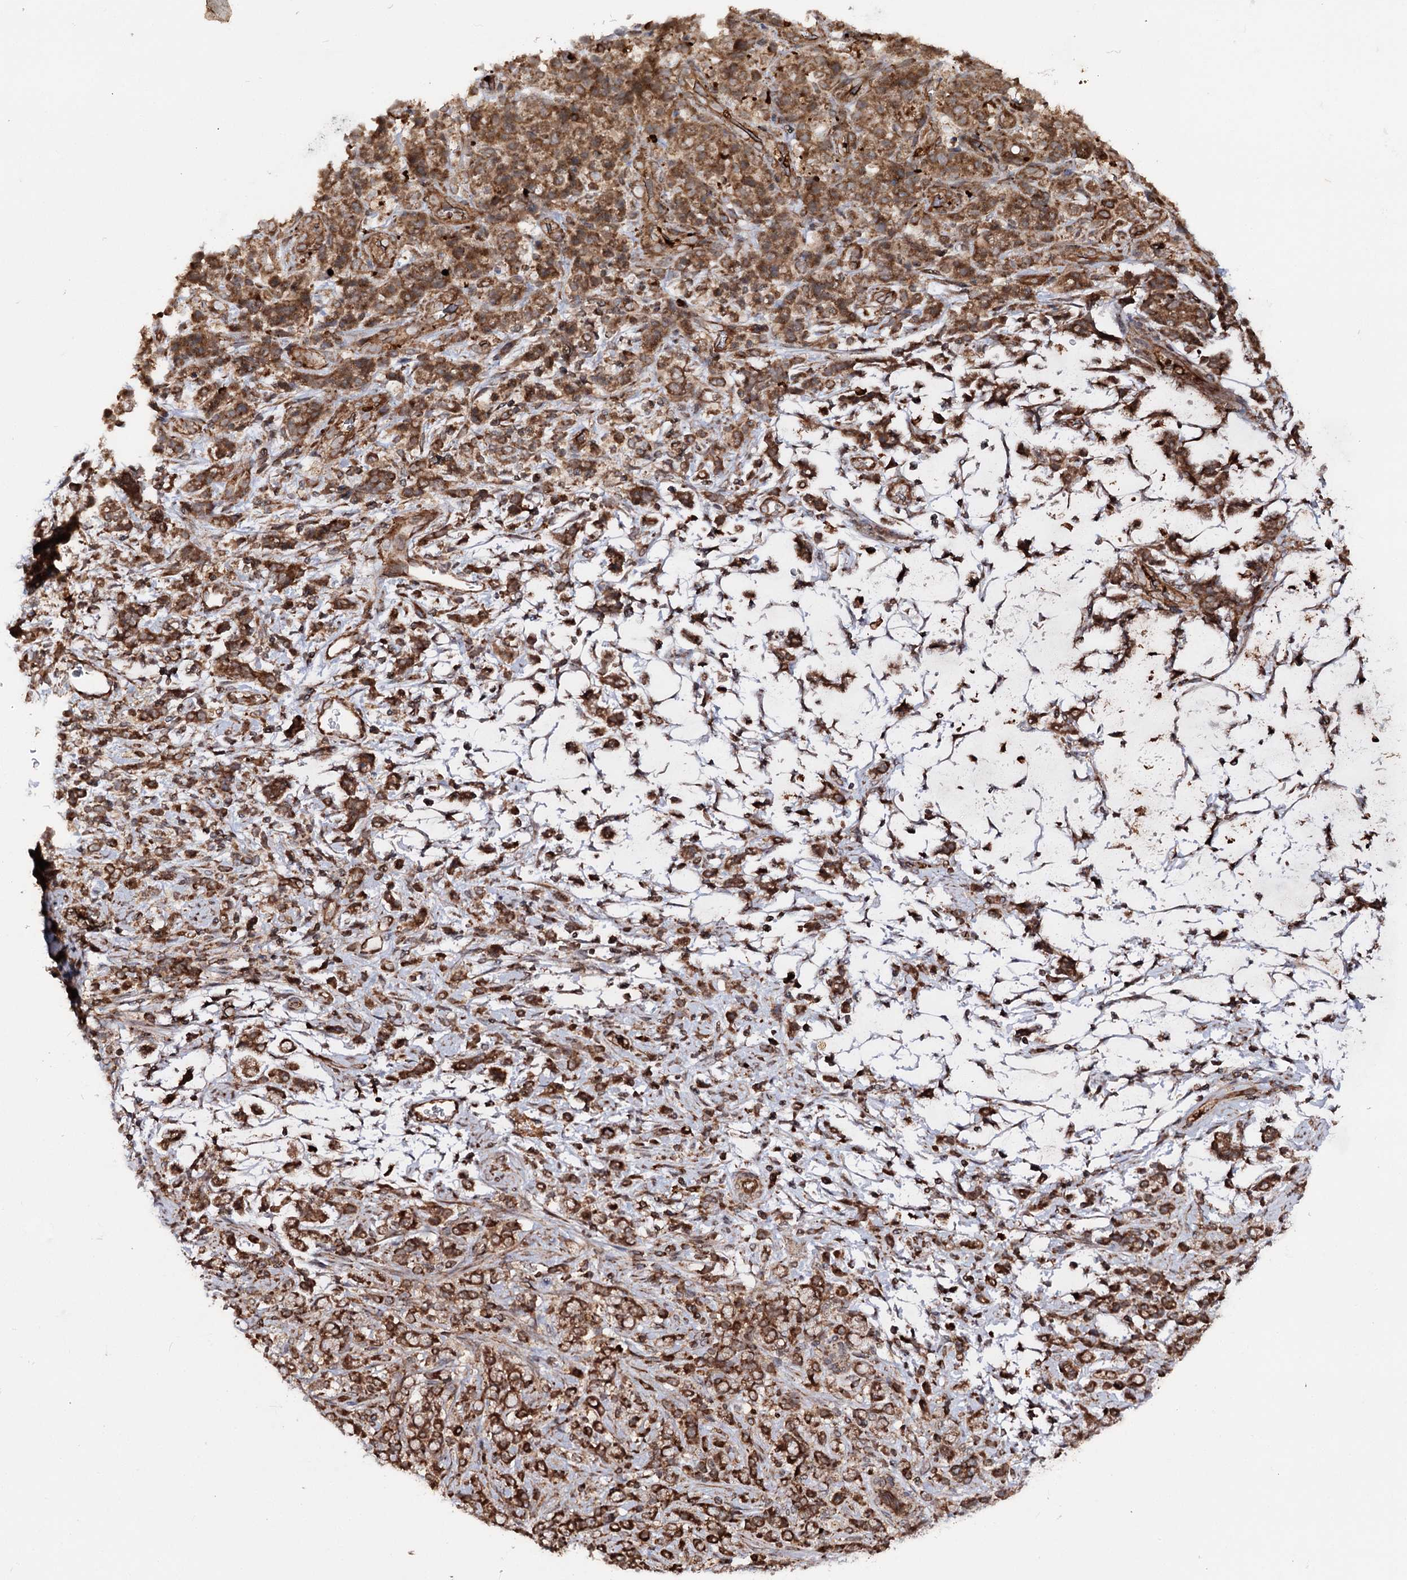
{"staining": {"intensity": "strong", "quantity": ">75%", "location": "cytoplasmic/membranous"}, "tissue": "stomach cancer", "cell_type": "Tumor cells", "image_type": "cancer", "snomed": [{"axis": "morphology", "description": "Adenocarcinoma, NOS"}, {"axis": "topography", "description": "Stomach"}], "caption": "An image of stomach cancer stained for a protein shows strong cytoplasmic/membranous brown staining in tumor cells. The protein of interest is stained brown, and the nuclei are stained in blue (DAB IHC with brightfield microscopy, high magnification).", "gene": "FGFR1OP2", "patient": {"sex": "female", "age": 60}}